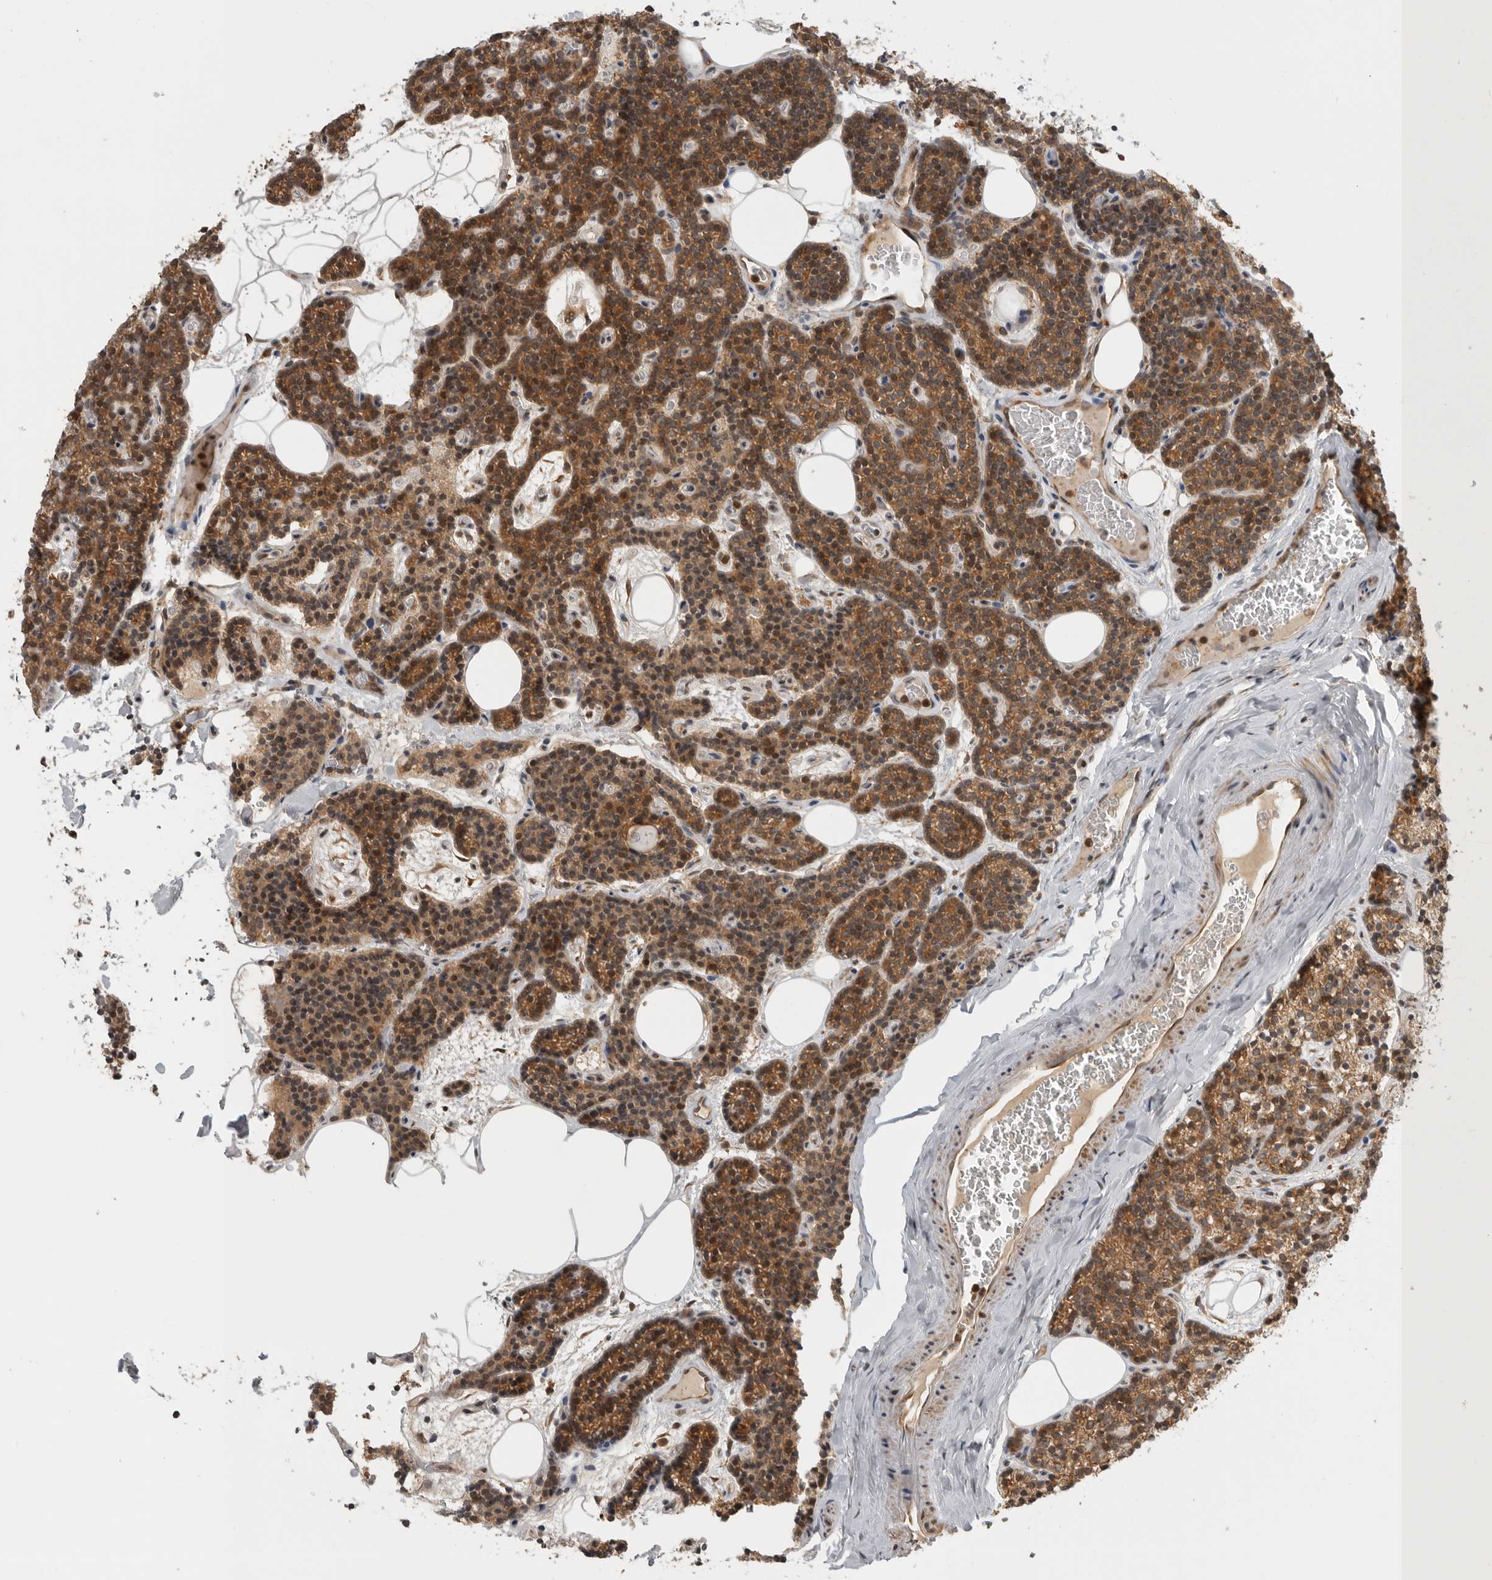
{"staining": {"intensity": "moderate", "quantity": ">75%", "location": "cytoplasmic/membranous"}, "tissue": "parathyroid gland", "cell_type": "Glandular cells", "image_type": "normal", "snomed": [{"axis": "morphology", "description": "Normal tissue, NOS"}, {"axis": "topography", "description": "Parathyroid gland"}], "caption": "Moderate cytoplasmic/membranous expression for a protein is identified in approximately >75% of glandular cells of unremarkable parathyroid gland using immunohistochemistry.", "gene": "CUEDC1", "patient": {"sex": "male", "age": 42}}